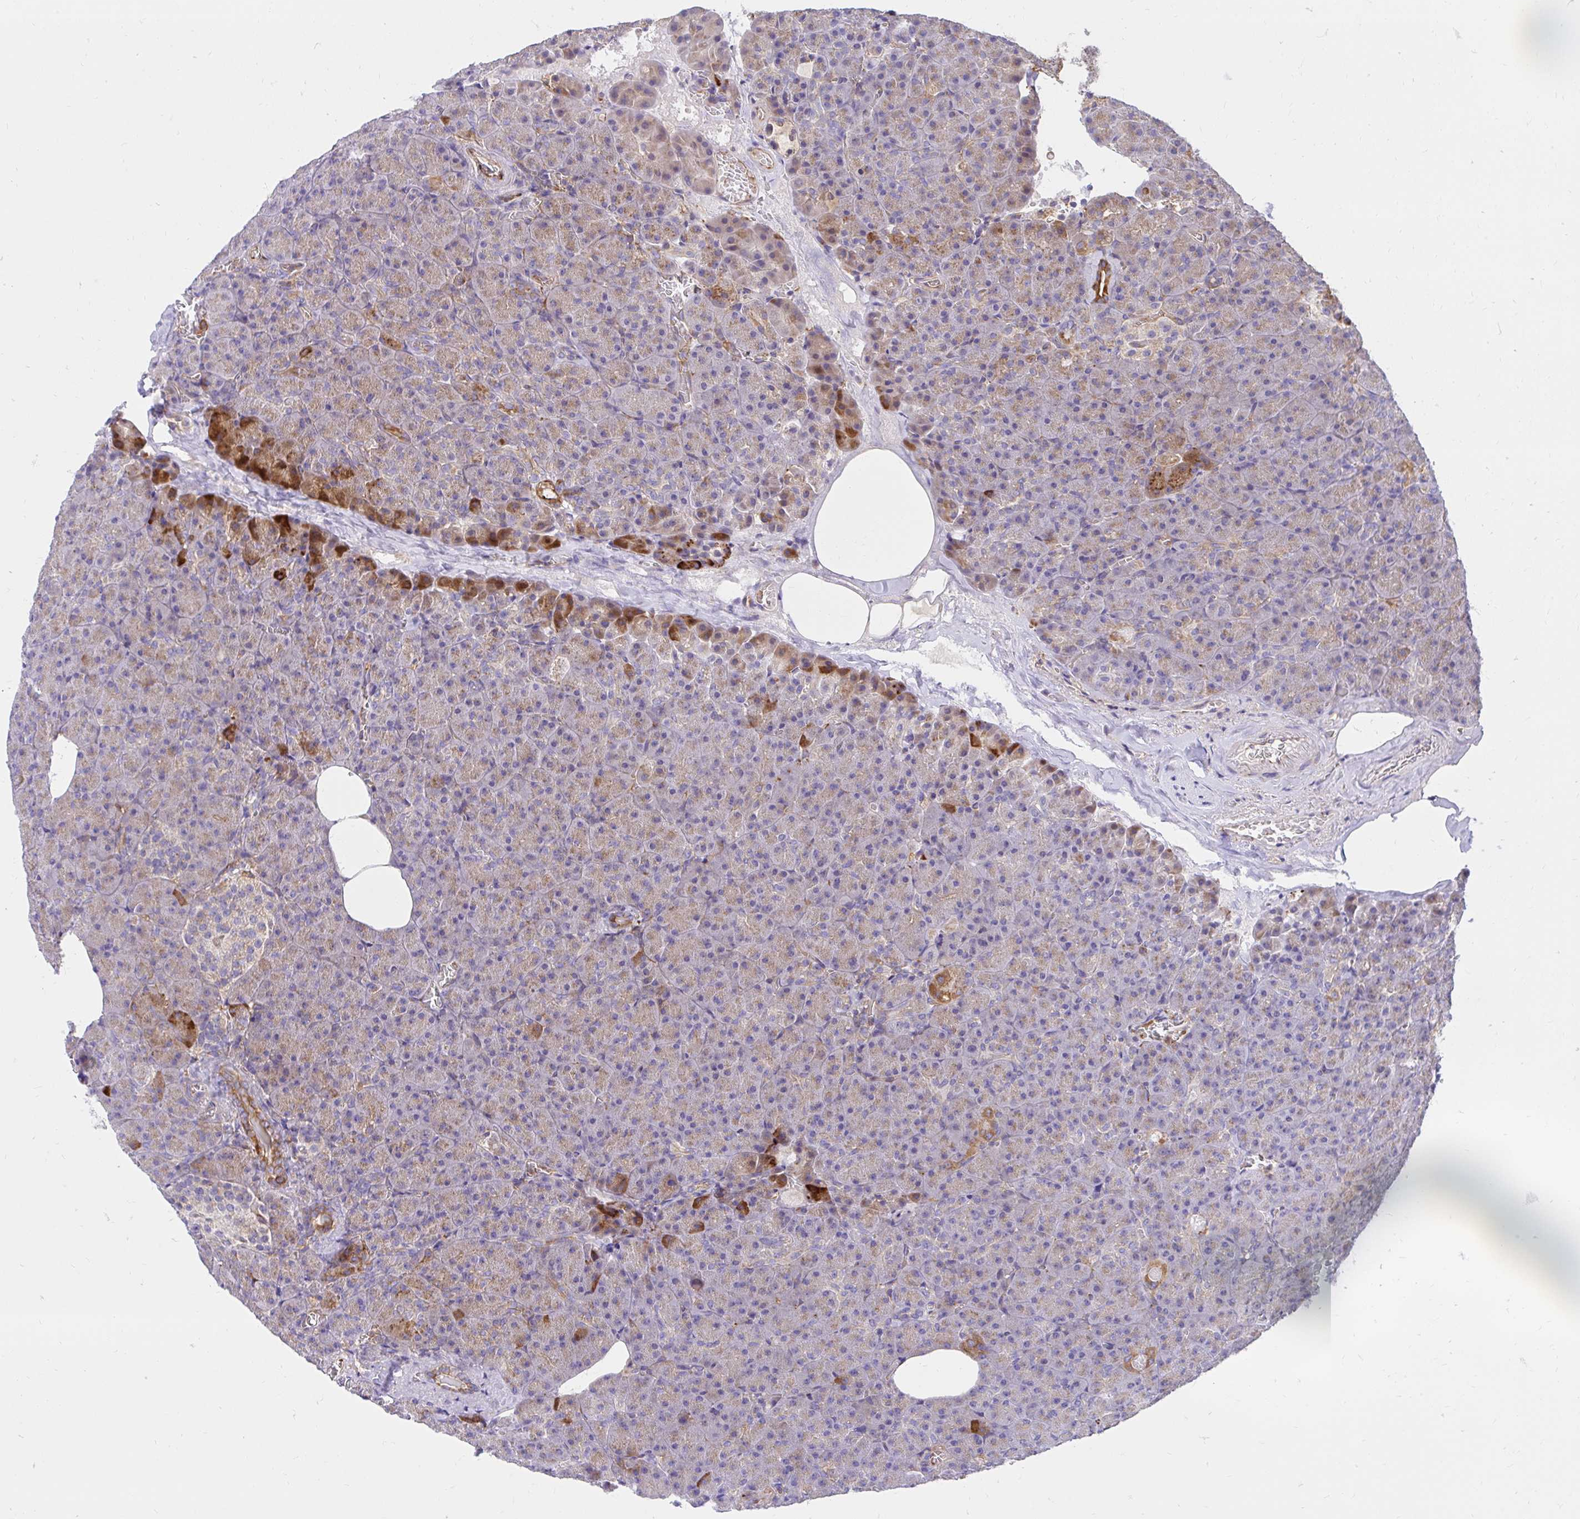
{"staining": {"intensity": "weak", "quantity": ">75%", "location": "cytoplasmic/membranous"}, "tissue": "pancreas", "cell_type": "Exocrine glandular cells", "image_type": "normal", "snomed": [{"axis": "morphology", "description": "Normal tissue, NOS"}, {"axis": "topography", "description": "Pancreas"}], "caption": "Immunohistochemistry (DAB (3,3'-diaminobenzidine)) staining of normal pancreas shows weak cytoplasmic/membranous protein expression in approximately >75% of exocrine glandular cells.", "gene": "ABCB10", "patient": {"sex": "female", "age": 74}}